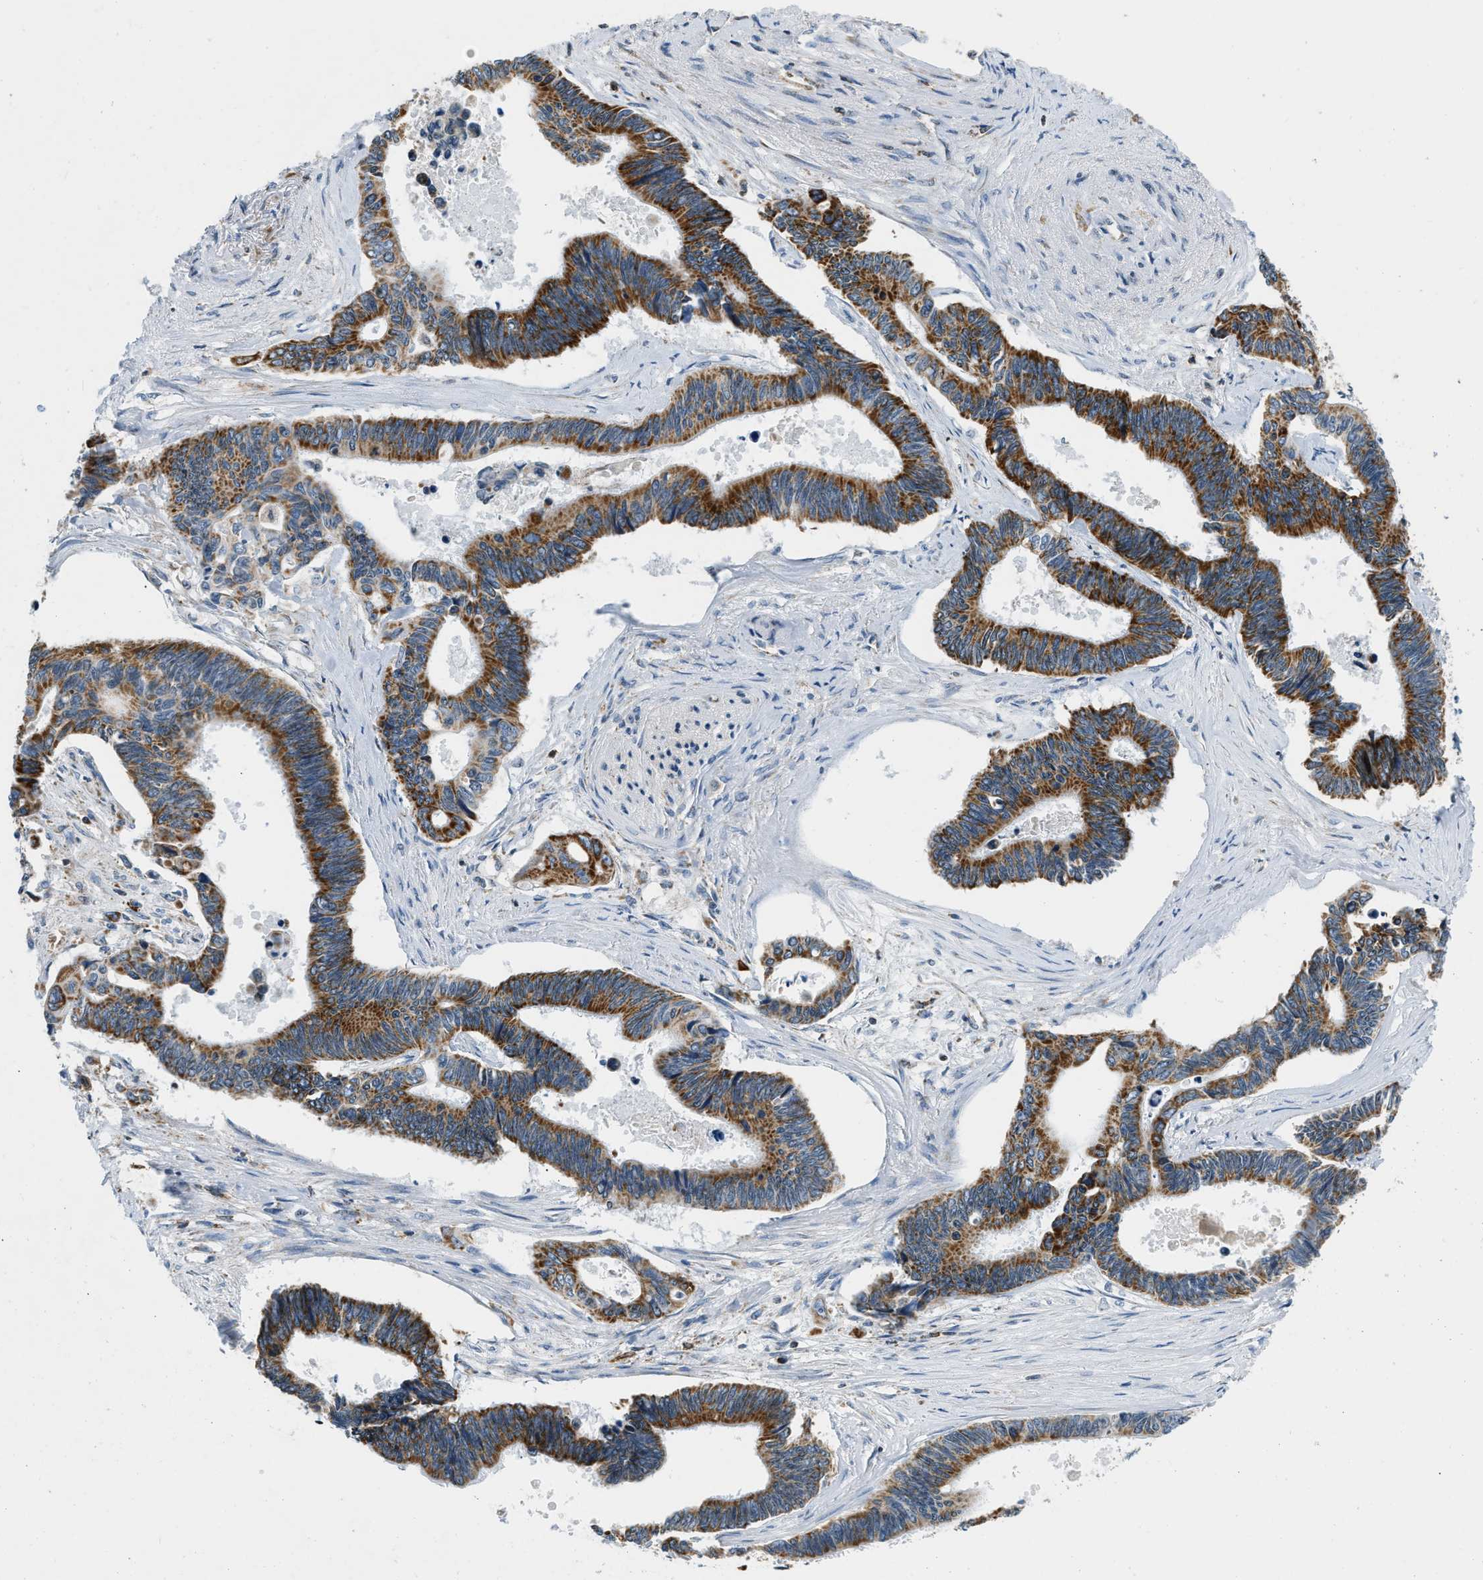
{"staining": {"intensity": "strong", "quantity": ">75%", "location": "cytoplasmic/membranous"}, "tissue": "pancreatic cancer", "cell_type": "Tumor cells", "image_type": "cancer", "snomed": [{"axis": "morphology", "description": "Adenocarcinoma, NOS"}, {"axis": "topography", "description": "Pancreas"}], "caption": "Protein expression by immunohistochemistry (IHC) displays strong cytoplasmic/membranous staining in approximately >75% of tumor cells in pancreatic cancer. The protein is stained brown, and the nuclei are stained in blue (DAB (3,3'-diaminobenzidine) IHC with brightfield microscopy, high magnification).", "gene": "ACADVL", "patient": {"sex": "female", "age": 70}}